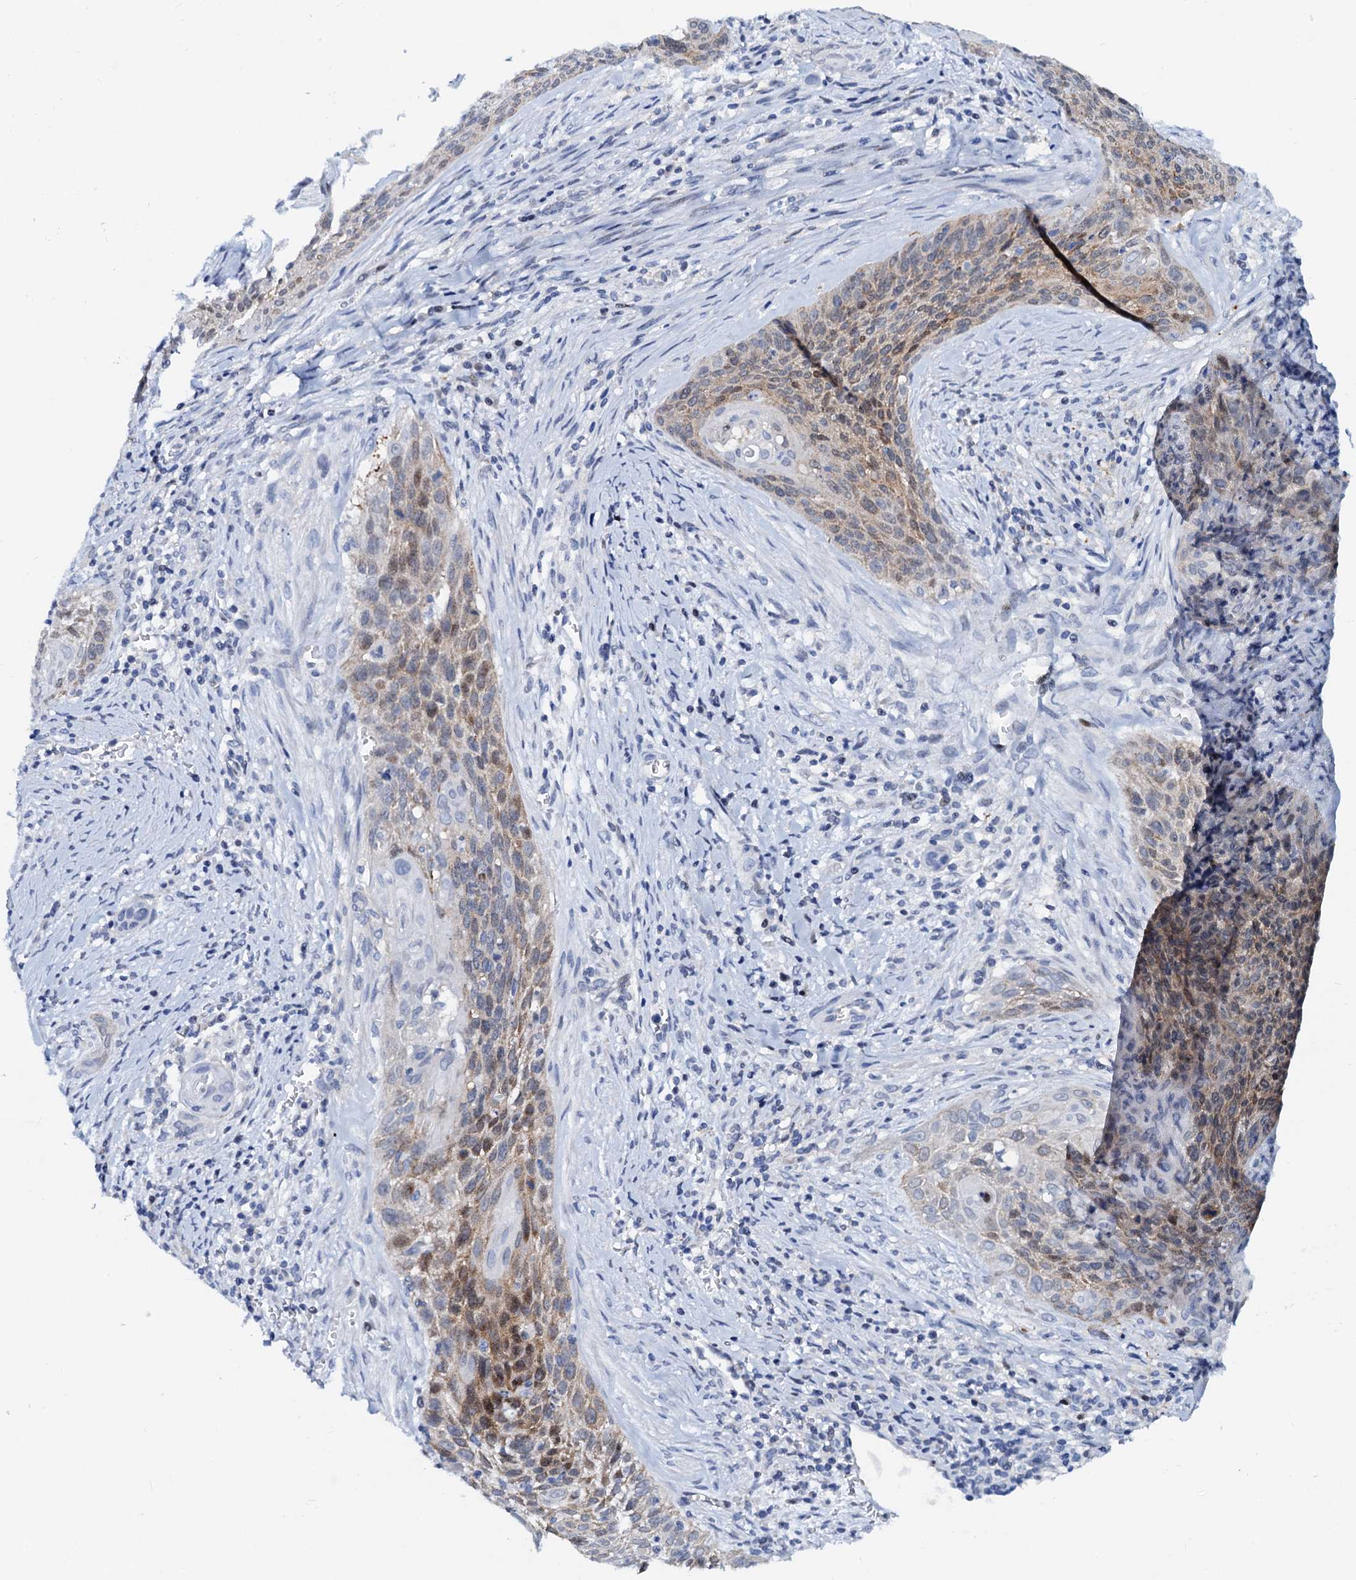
{"staining": {"intensity": "weak", "quantity": "<25%", "location": "cytoplasmic/membranous,nuclear"}, "tissue": "cervical cancer", "cell_type": "Tumor cells", "image_type": "cancer", "snomed": [{"axis": "morphology", "description": "Squamous cell carcinoma, NOS"}, {"axis": "topography", "description": "Cervix"}], "caption": "Immunohistochemistry photomicrograph of cervical squamous cell carcinoma stained for a protein (brown), which reveals no expression in tumor cells.", "gene": "PTGES3", "patient": {"sex": "female", "age": 55}}